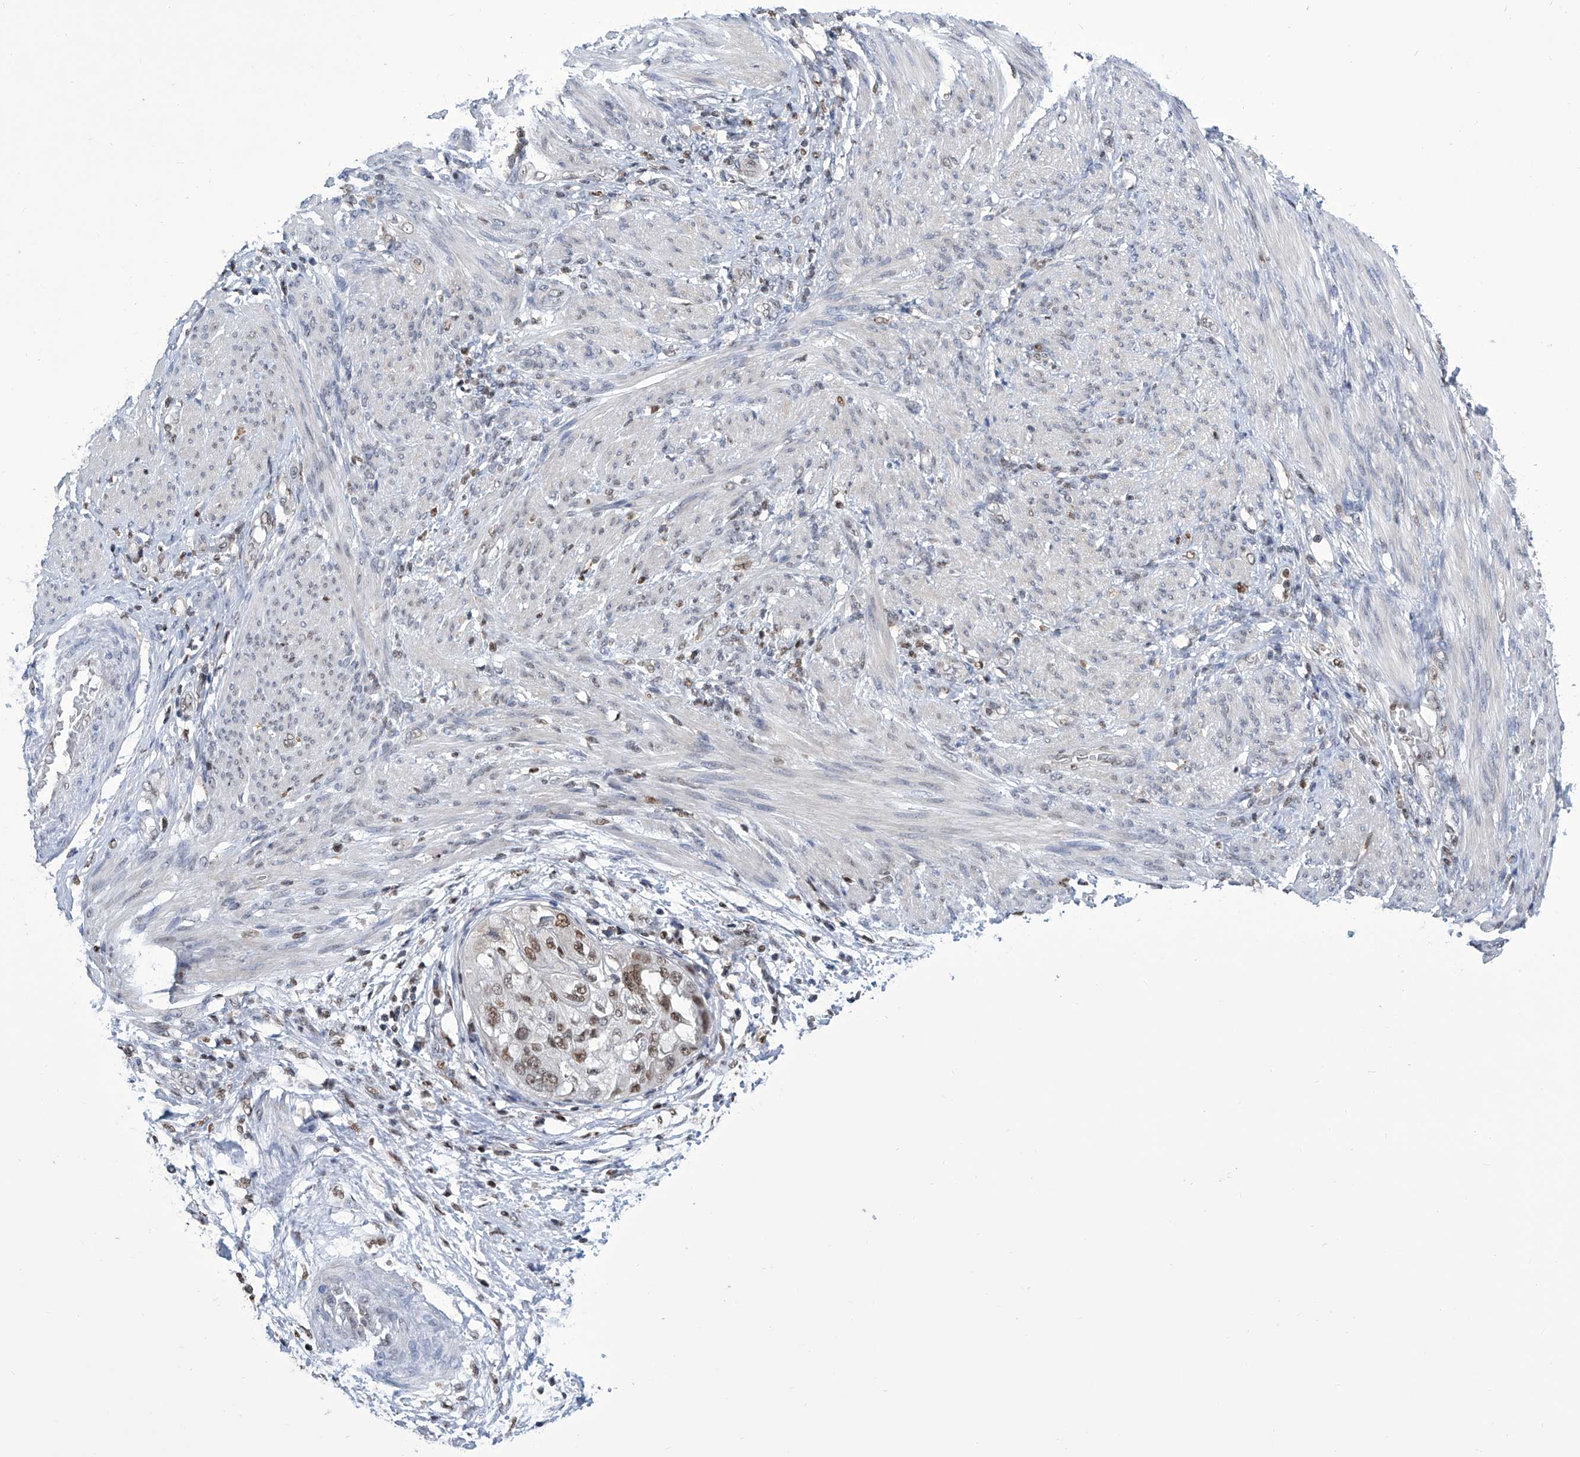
{"staining": {"intensity": "moderate", "quantity": ">75%", "location": "nuclear"}, "tissue": "endometrial cancer", "cell_type": "Tumor cells", "image_type": "cancer", "snomed": [{"axis": "morphology", "description": "Adenocarcinoma, NOS"}, {"axis": "topography", "description": "Endometrium"}], "caption": "Adenocarcinoma (endometrial) tissue exhibits moderate nuclear expression in approximately >75% of tumor cells, visualized by immunohistochemistry.", "gene": "SREBF2", "patient": {"sex": "female", "age": 85}}